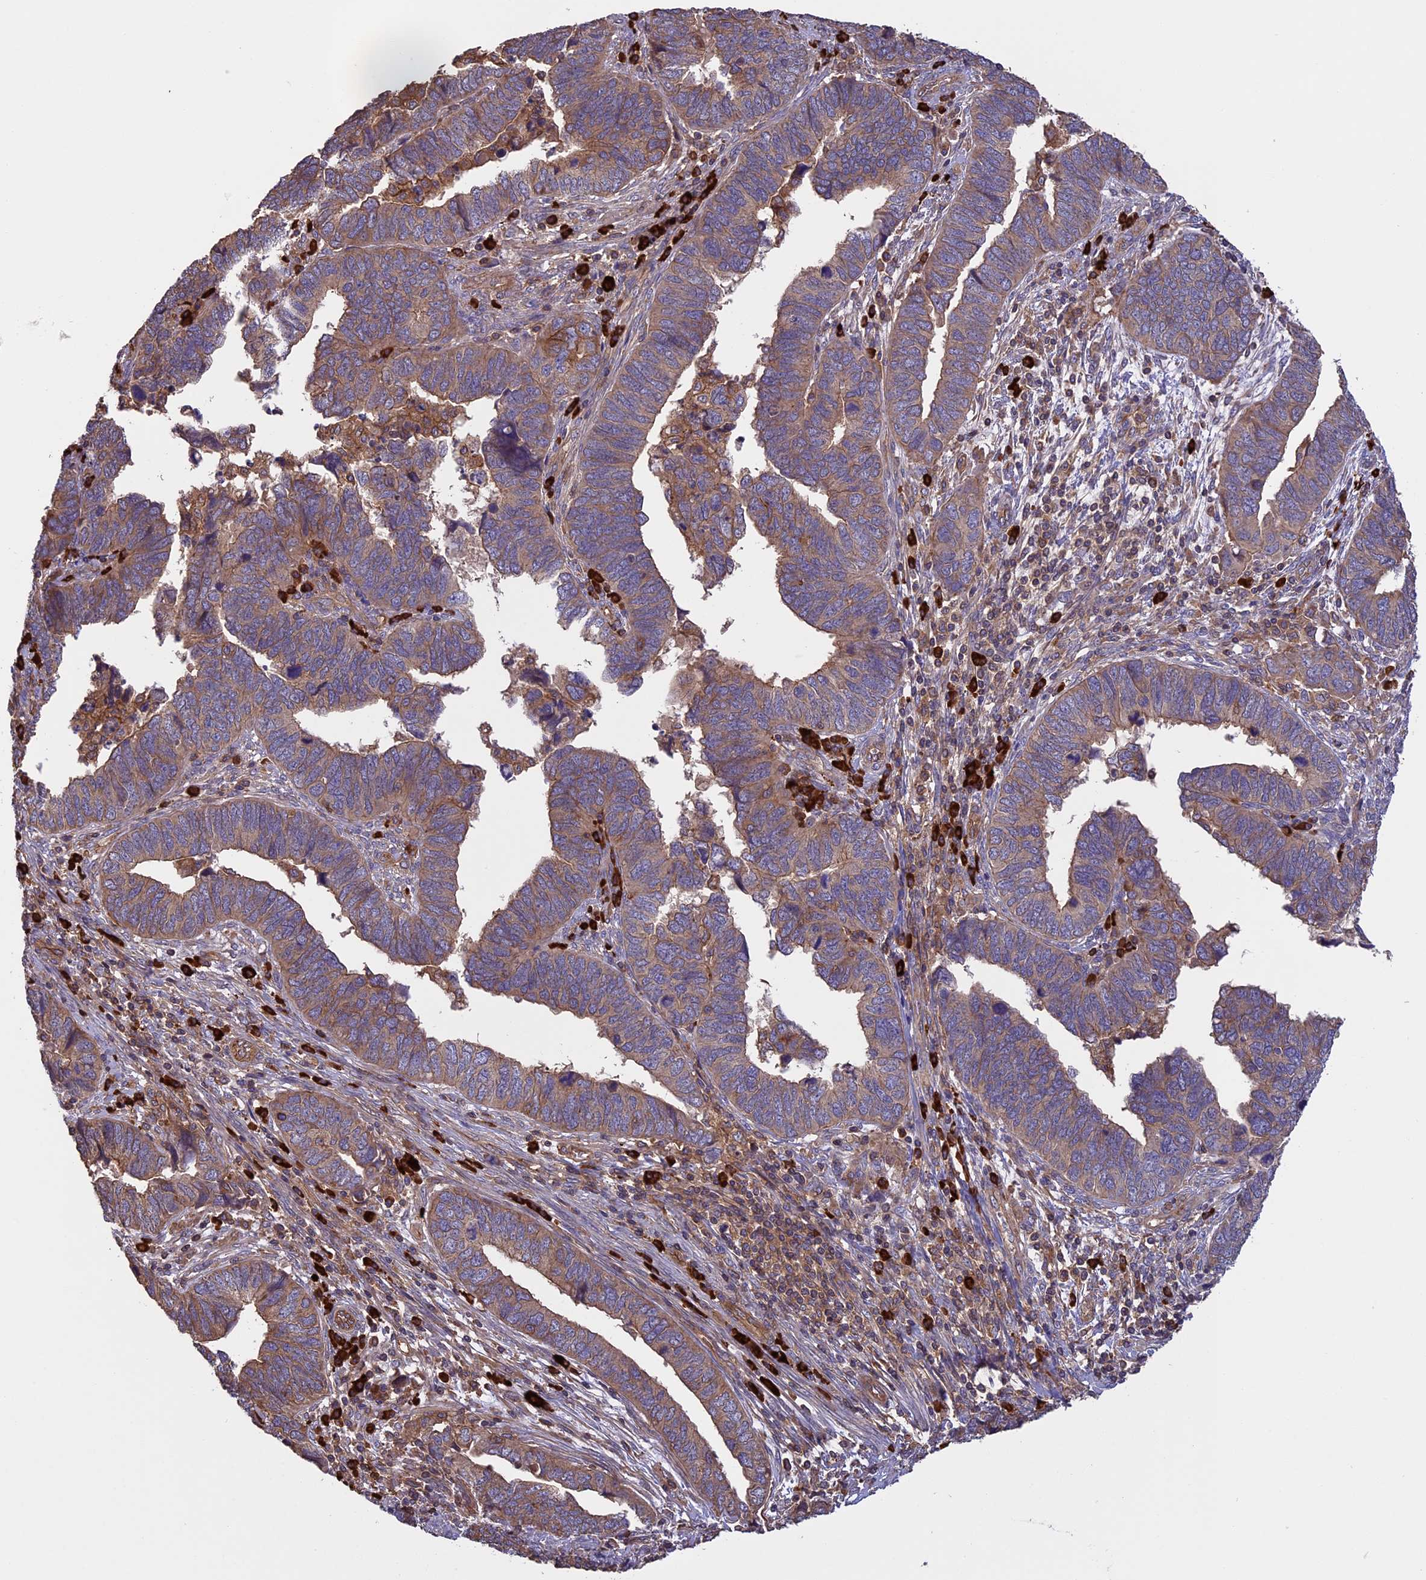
{"staining": {"intensity": "moderate", "quantity": "25%-75%", "location": "cytoplasmic/membranous"}, "tissue": "endometrial cancer", "cell_type": "Tumor cells", "image_type": "cancer", "snomed": [{"axis": "morphology", "description": "Adenocarcinoma, NOS"}, {"axis": "topography", "description": "Endometrium"}], "caption": "Brown immunohistochemical staining in adenocarcinoma (endometrial) displays moderate cytoplasmic/membranous staining in about 25%-75% of tumor cells.", "gene": "GAS8", "patient": {"sex": "female", "age": 79}}